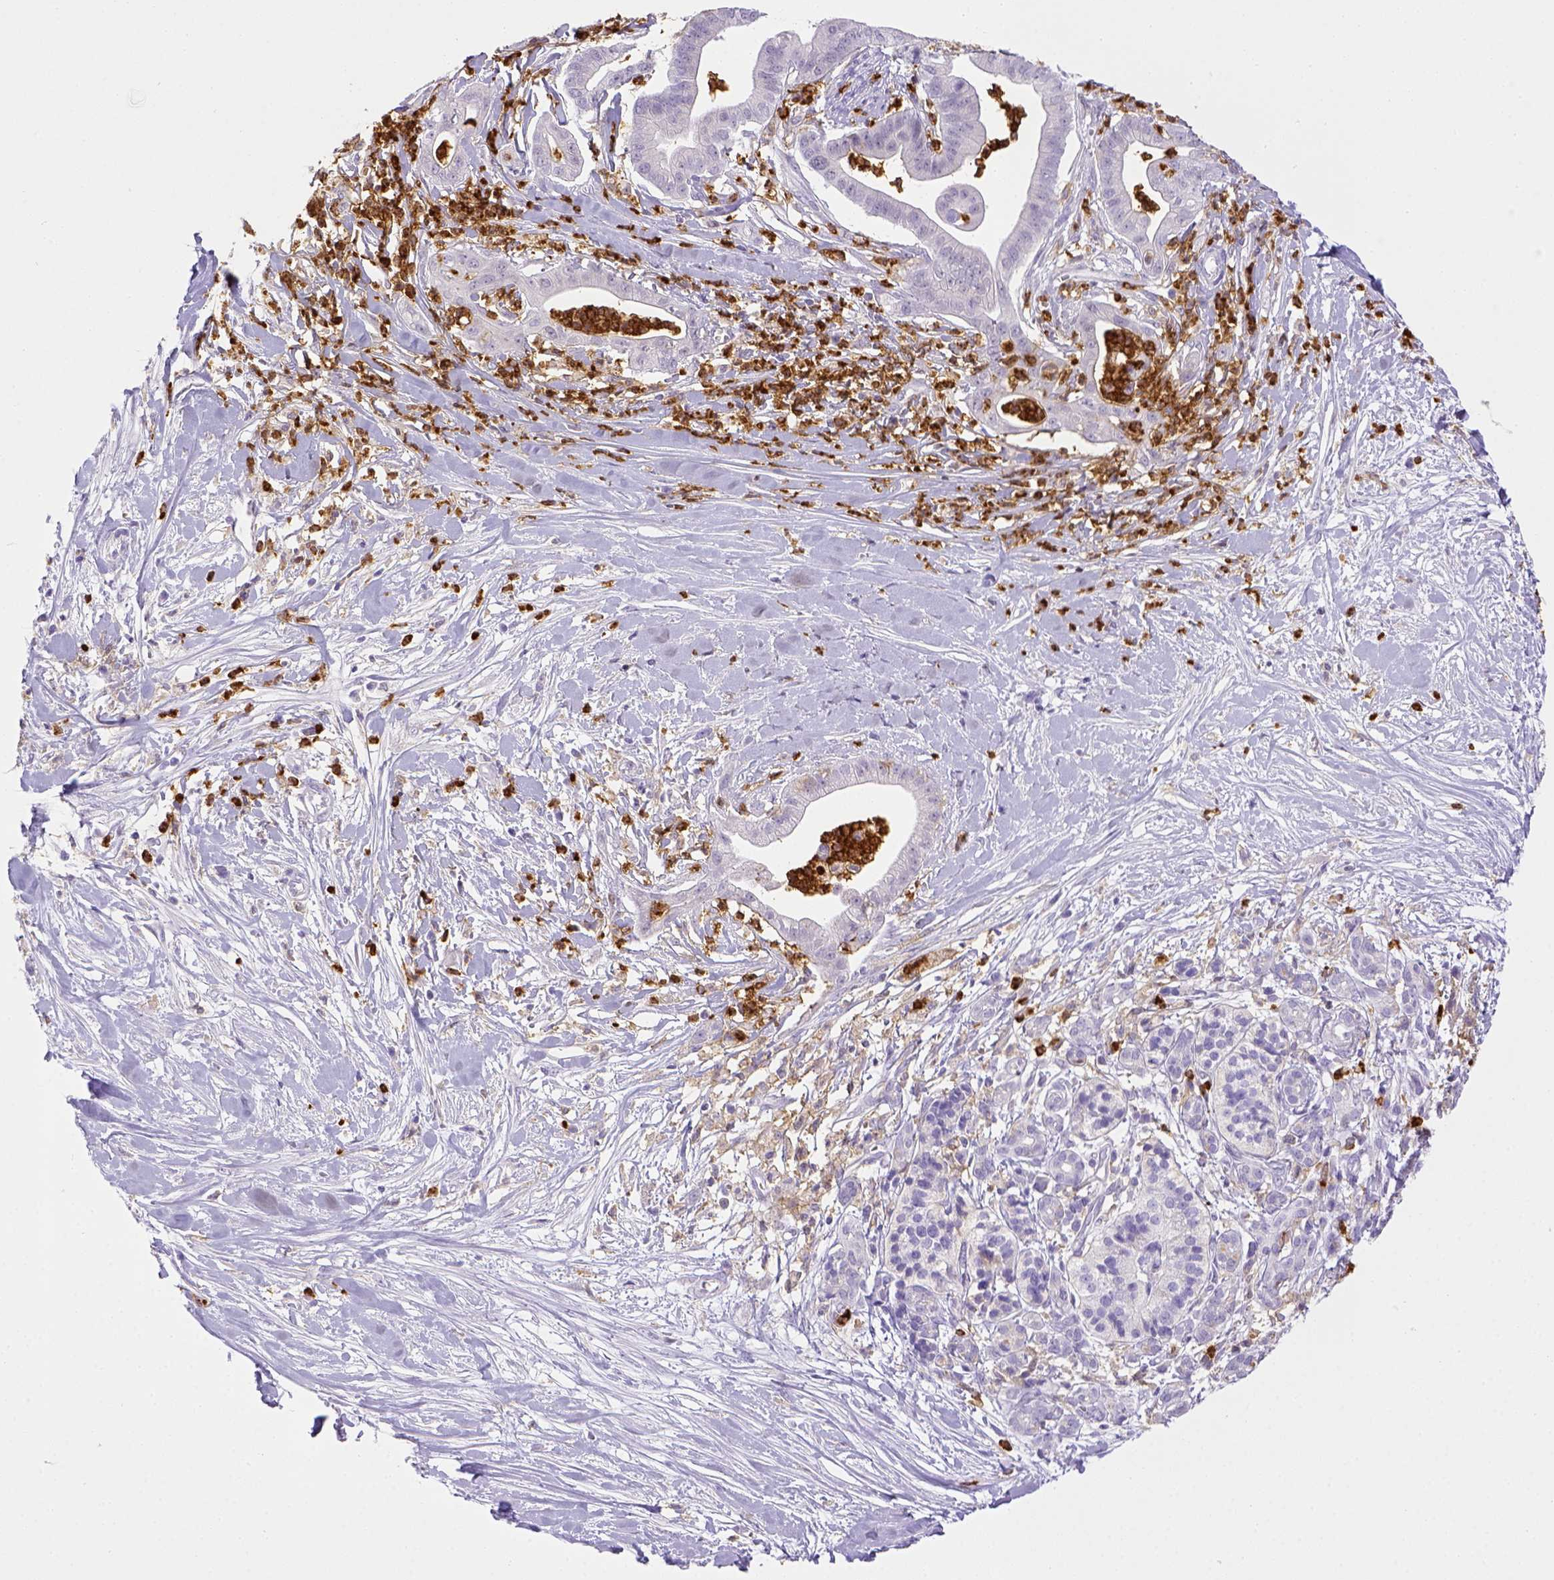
{"staining": {"intensity": "negative", "quantity": "none", "location": "none"}, "tissue": "pancreatic cancer", "cell_type": "Tumor cells", "image_type": "cancer", "snomed": [{"axis": "morphology", "description": "Normal tissue, NOS"}, {"axis": "morphology", "description": "Adenocarcinoma, NOS"}, {"axis": "topography", "description": "Lymph node"}, {"axis": "topography", "description": "Pancreas"}], "caption": "There is no significant expression in tumor cells of pancreatic adenocarcinoma.", "gene": "ITGAM", "patient": {"sex": "female", "age": 58}}